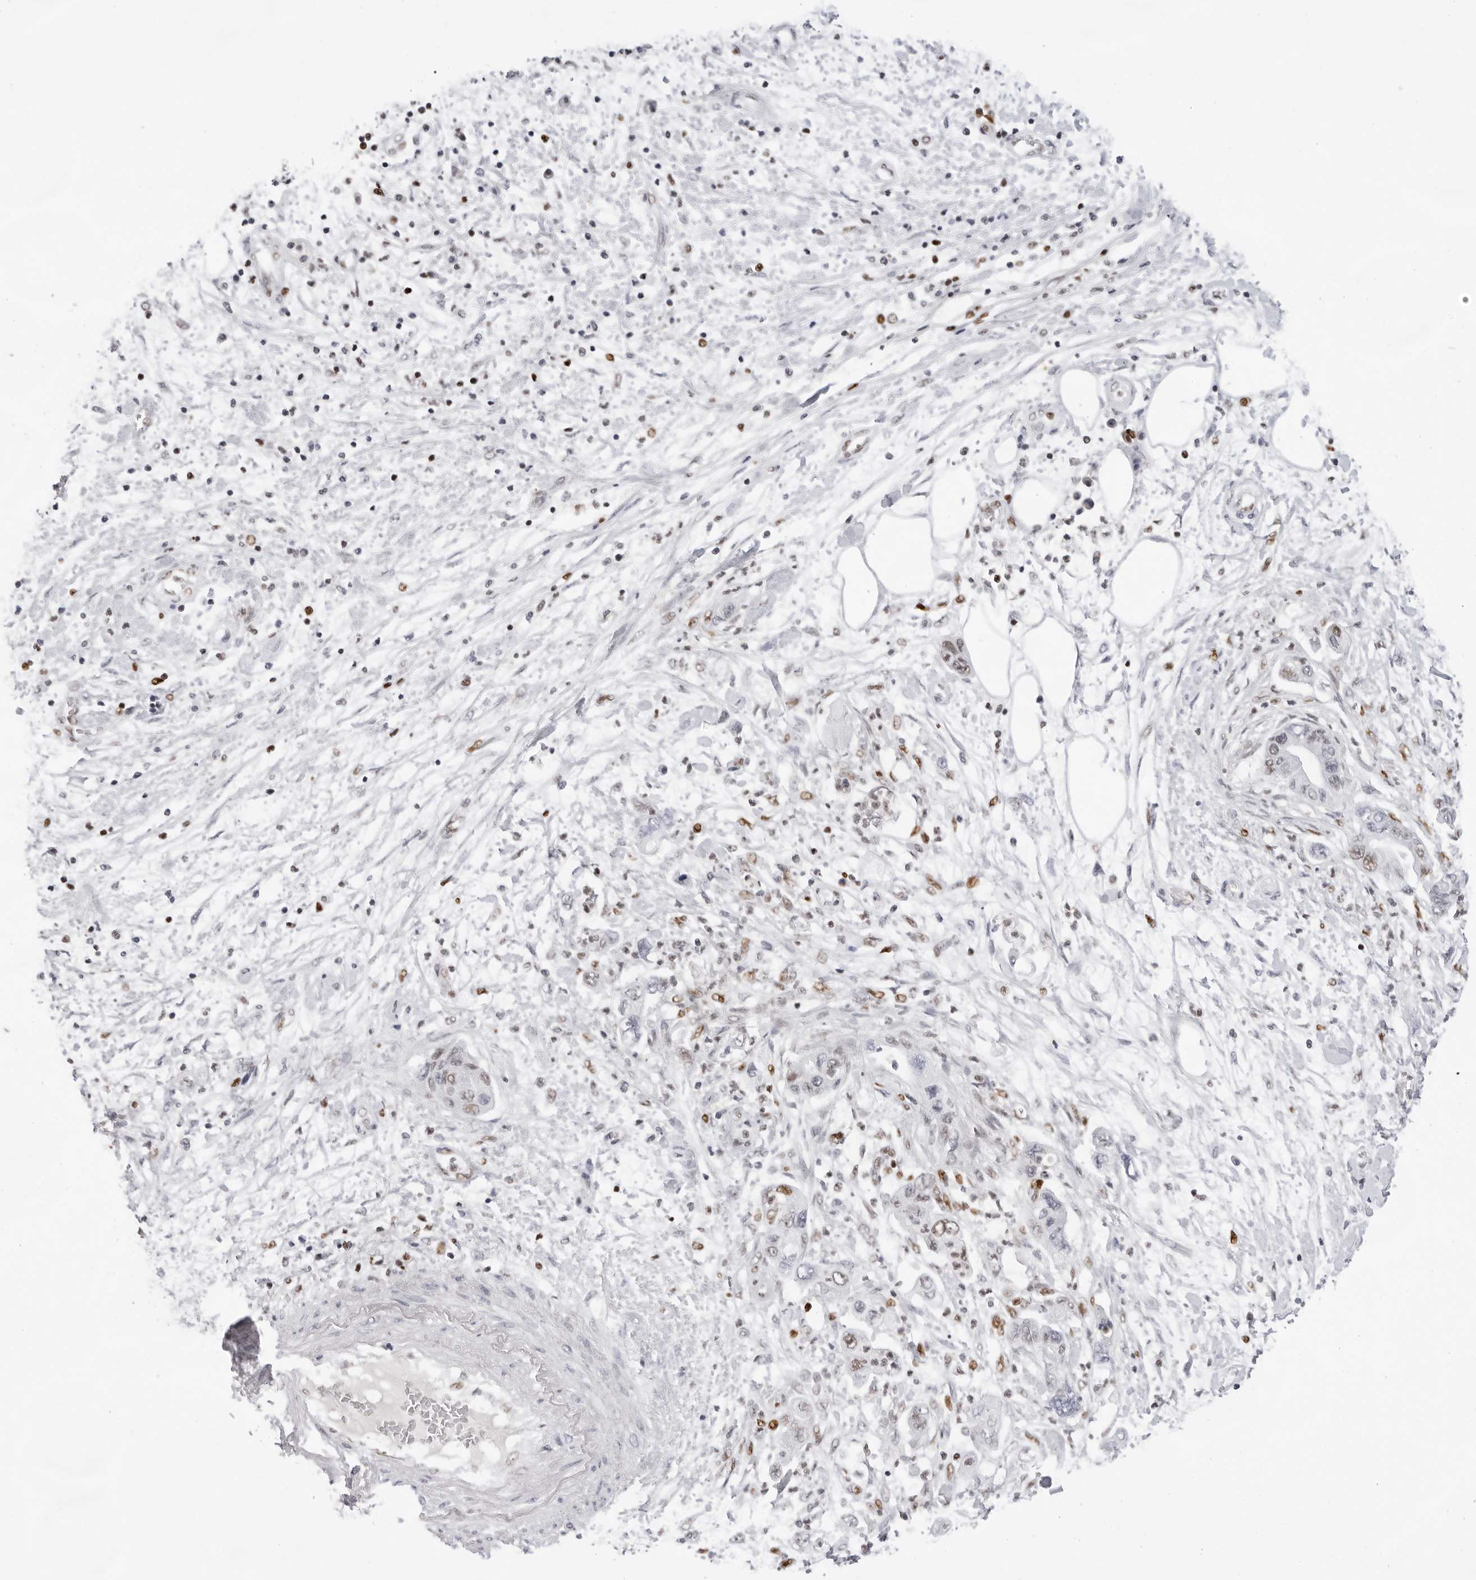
{"staining": {"intensity": "weak", "quantity": "<25%", "location": "nuclear"}, "tissue": "pancreatic cancer", "cell_type": "Tumor cells", "image_type": "cancer", "snomed": [{"axis": "morphology", "description": "Adenocarcinoma, NOS"}, {"axis": "topography", "description": "Pancreas"}], "caption": "This photomicrograph is of pancreatic adenocarcinoma stained with immunohistochemistry to label a protein in brown with the nuclei are counter-stained blue. There is no positivity in tumor cells.", "gene": "OGG1", "patient": {"sex": "female", "age": 73}}